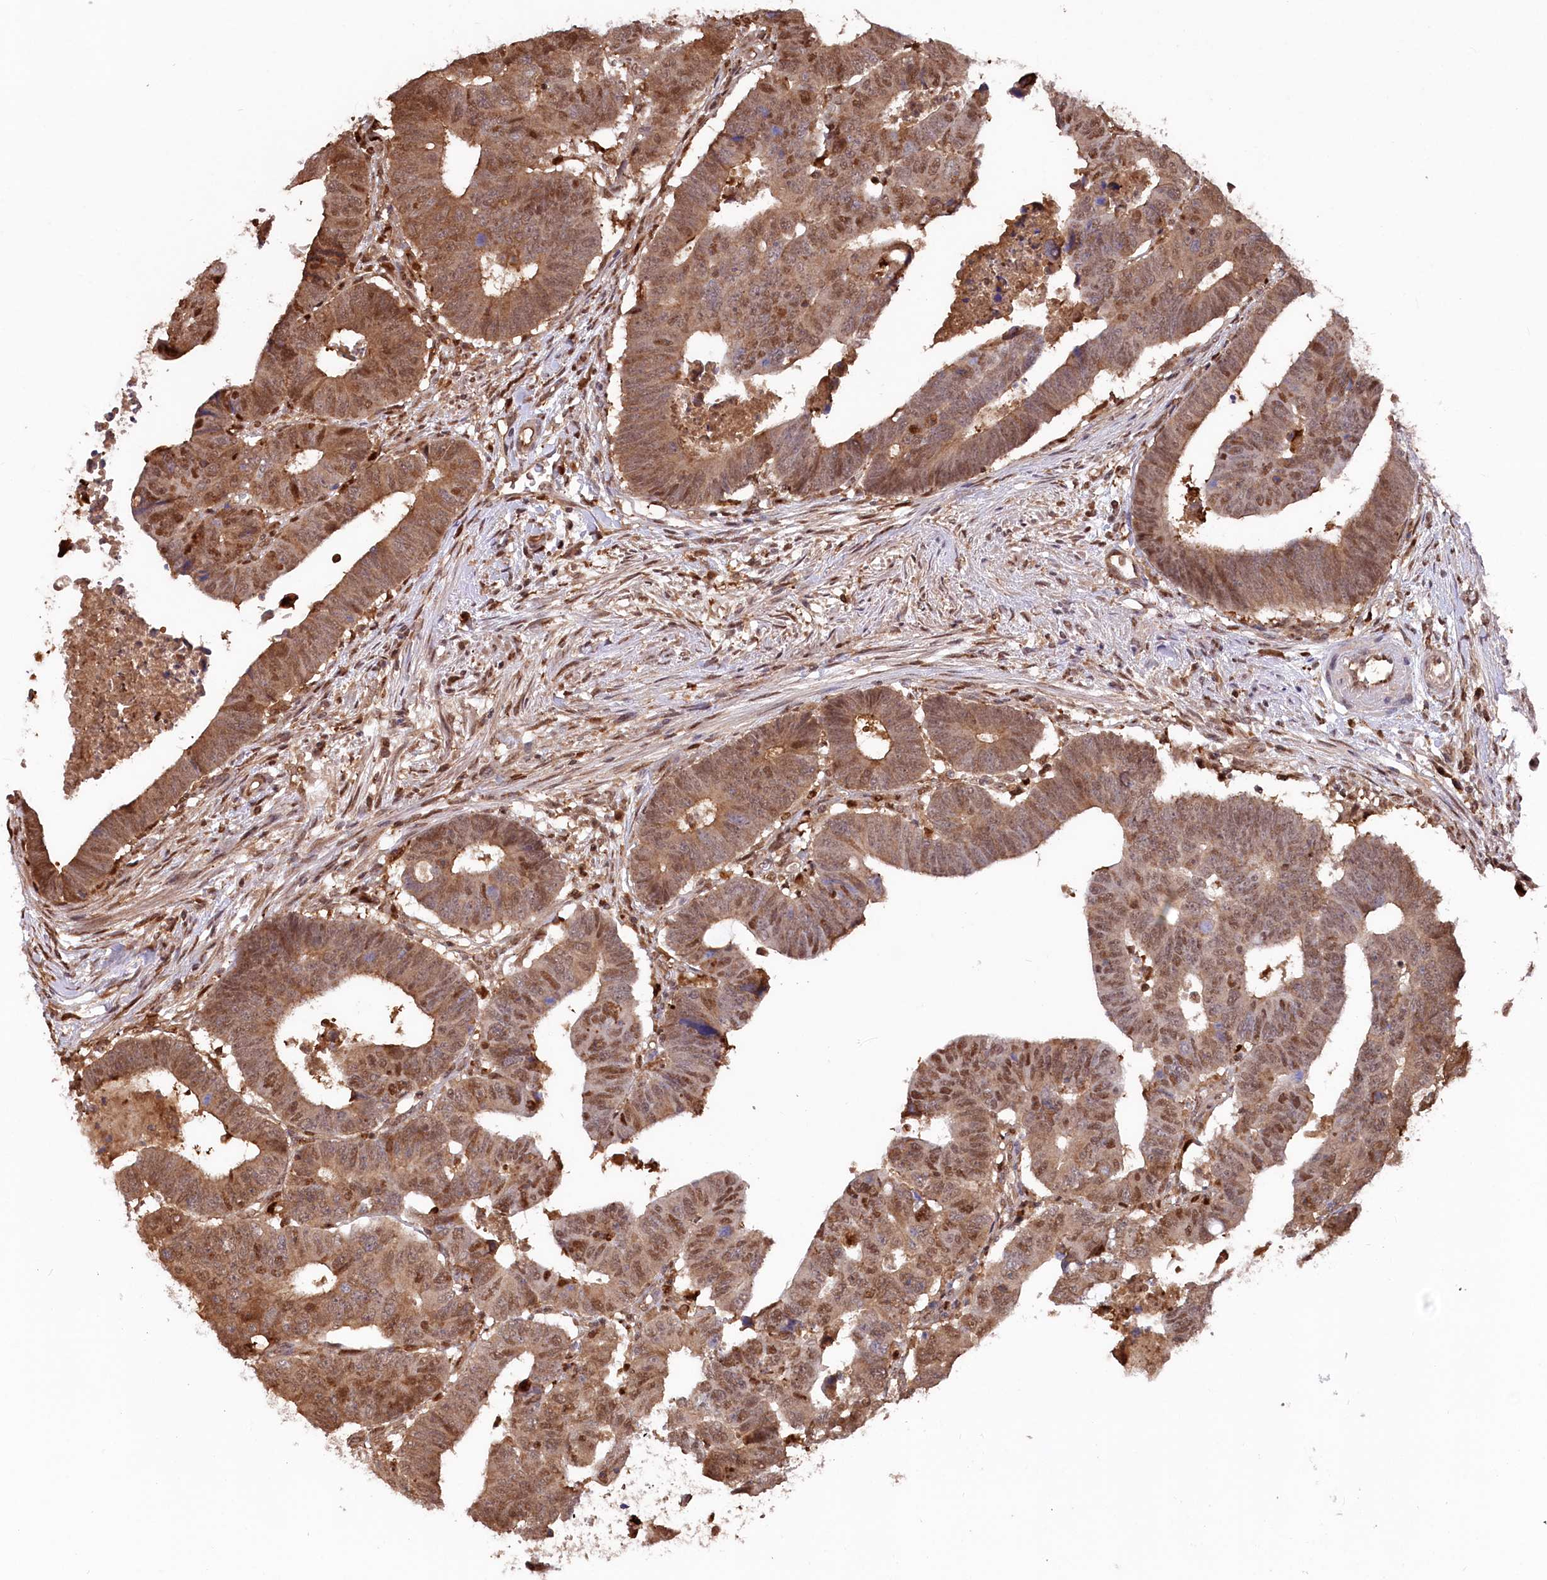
{"staining": {"intensity": "moderate", "quantity": ">75%", "location": "cytoplasmic/membranous,nuclear"}, "tissue": "colorectal cancer", "cell_type": "Tumor cells", "image_type": "cancer", "snomed": [{"axis": "morphology", "description": "Normal tissue, NOS"}, {"axis": "morphology", "description": "Adenocarcinoma, NOS"}, {"axis": "topography", "description": "Rectum"}], "caption": "Tumor cells display medium levels of moderate cytoplasmic/membranous and nuclear staining in about >75% of cells in colorectal cancer.", "gene": "PSMA1", "patient": {"sex": "female", "age": 65}}